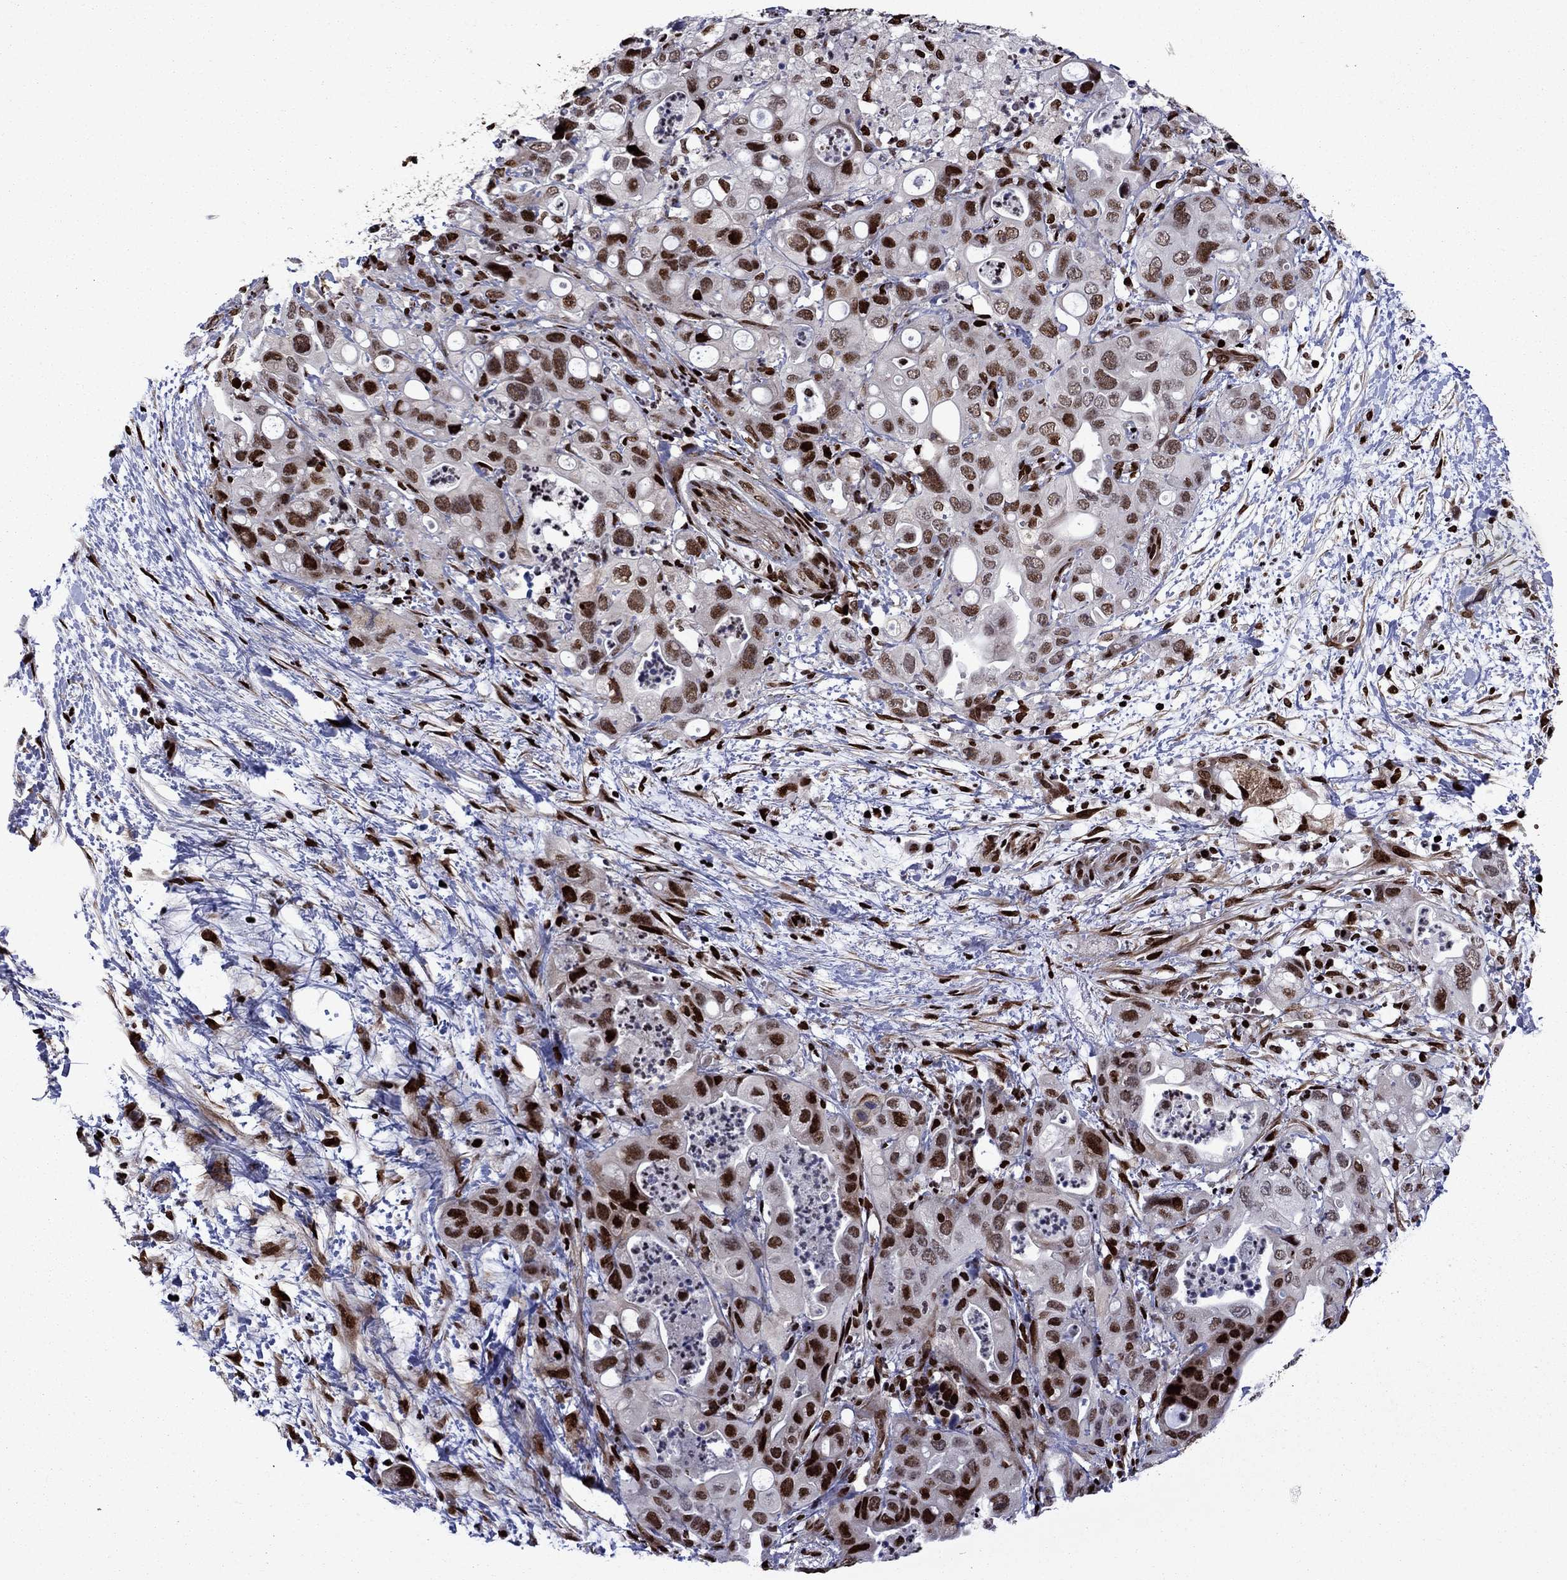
{"staining": {"intensity": "strong", "quantity": ">75%", "location": "nuclear"}, "tissue": "pancreatic cancer", "cell_type": "Tumor cells", "image_type": "cancer", "snomed": [{"axis": "morphology", "description": "Adenocarcinoma, NOS"}, {"axis": "topography", "description": "Pancreas"}], "caption": "Strong nuclear expression for a protein is identified in approximately >75% of tumor cells of adenocarcinoma (pancreatic) using immunohistochemistry (IHC).", "gene": "LIMK1", "patient": {"sex": "female", "age": 72}}